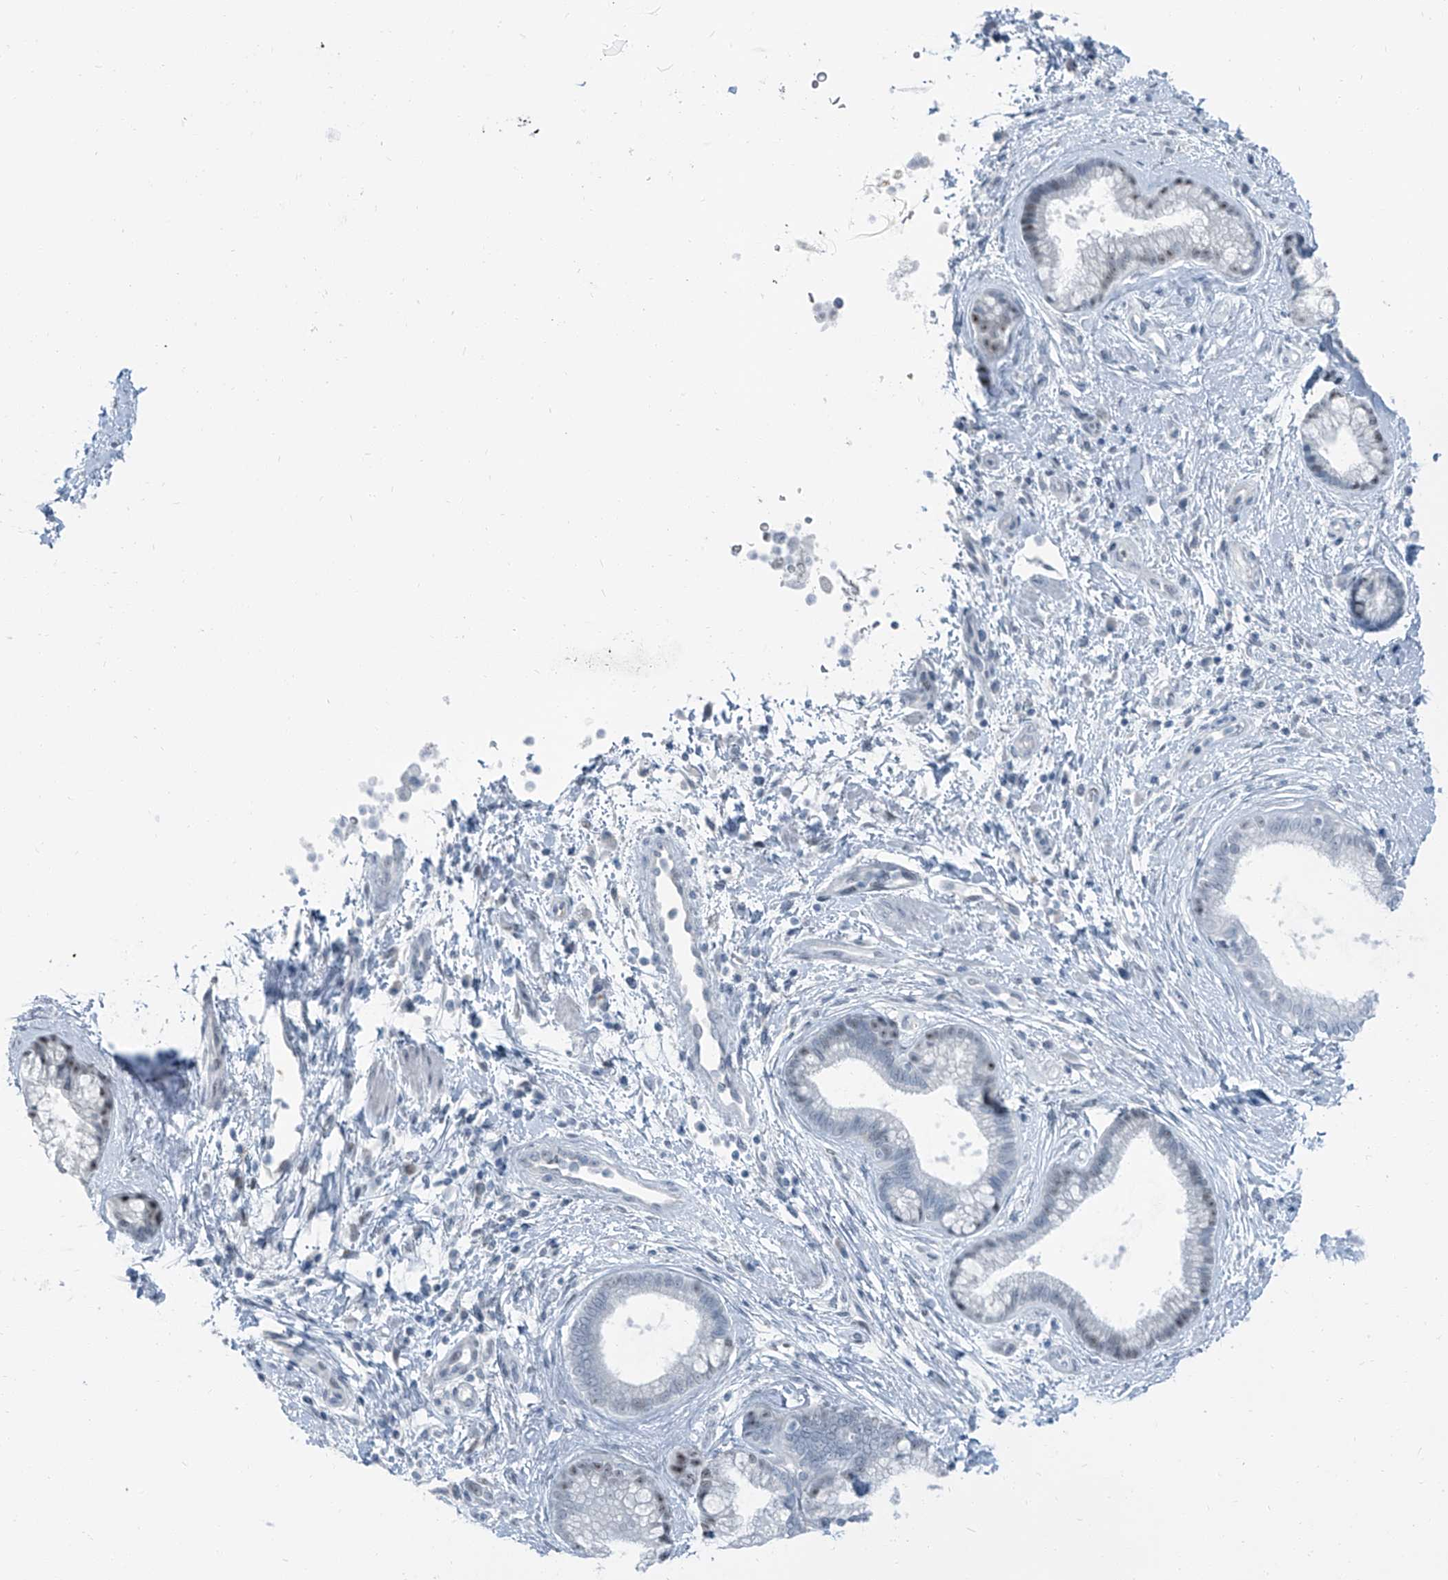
{"staining": {"intensity": "weak", "quantity": "<25%", "location": "nuclear"}, "tissue": "pancreatic cancer", "cell_type": "Tumor cells", "image_type": "cancer", "snomed": [{"axis": "morphology", "description": "Adenocarcinoma, NOS"}, {"axis": "topography", "description": "Pancreas"}], "caption": "Immunohistochemistry of human adenocarcinoma (pancreatic) demonstrates no positivity in tumor cells.", "gene": "RGN", "patient": {"sex": "female", "age": 73}}